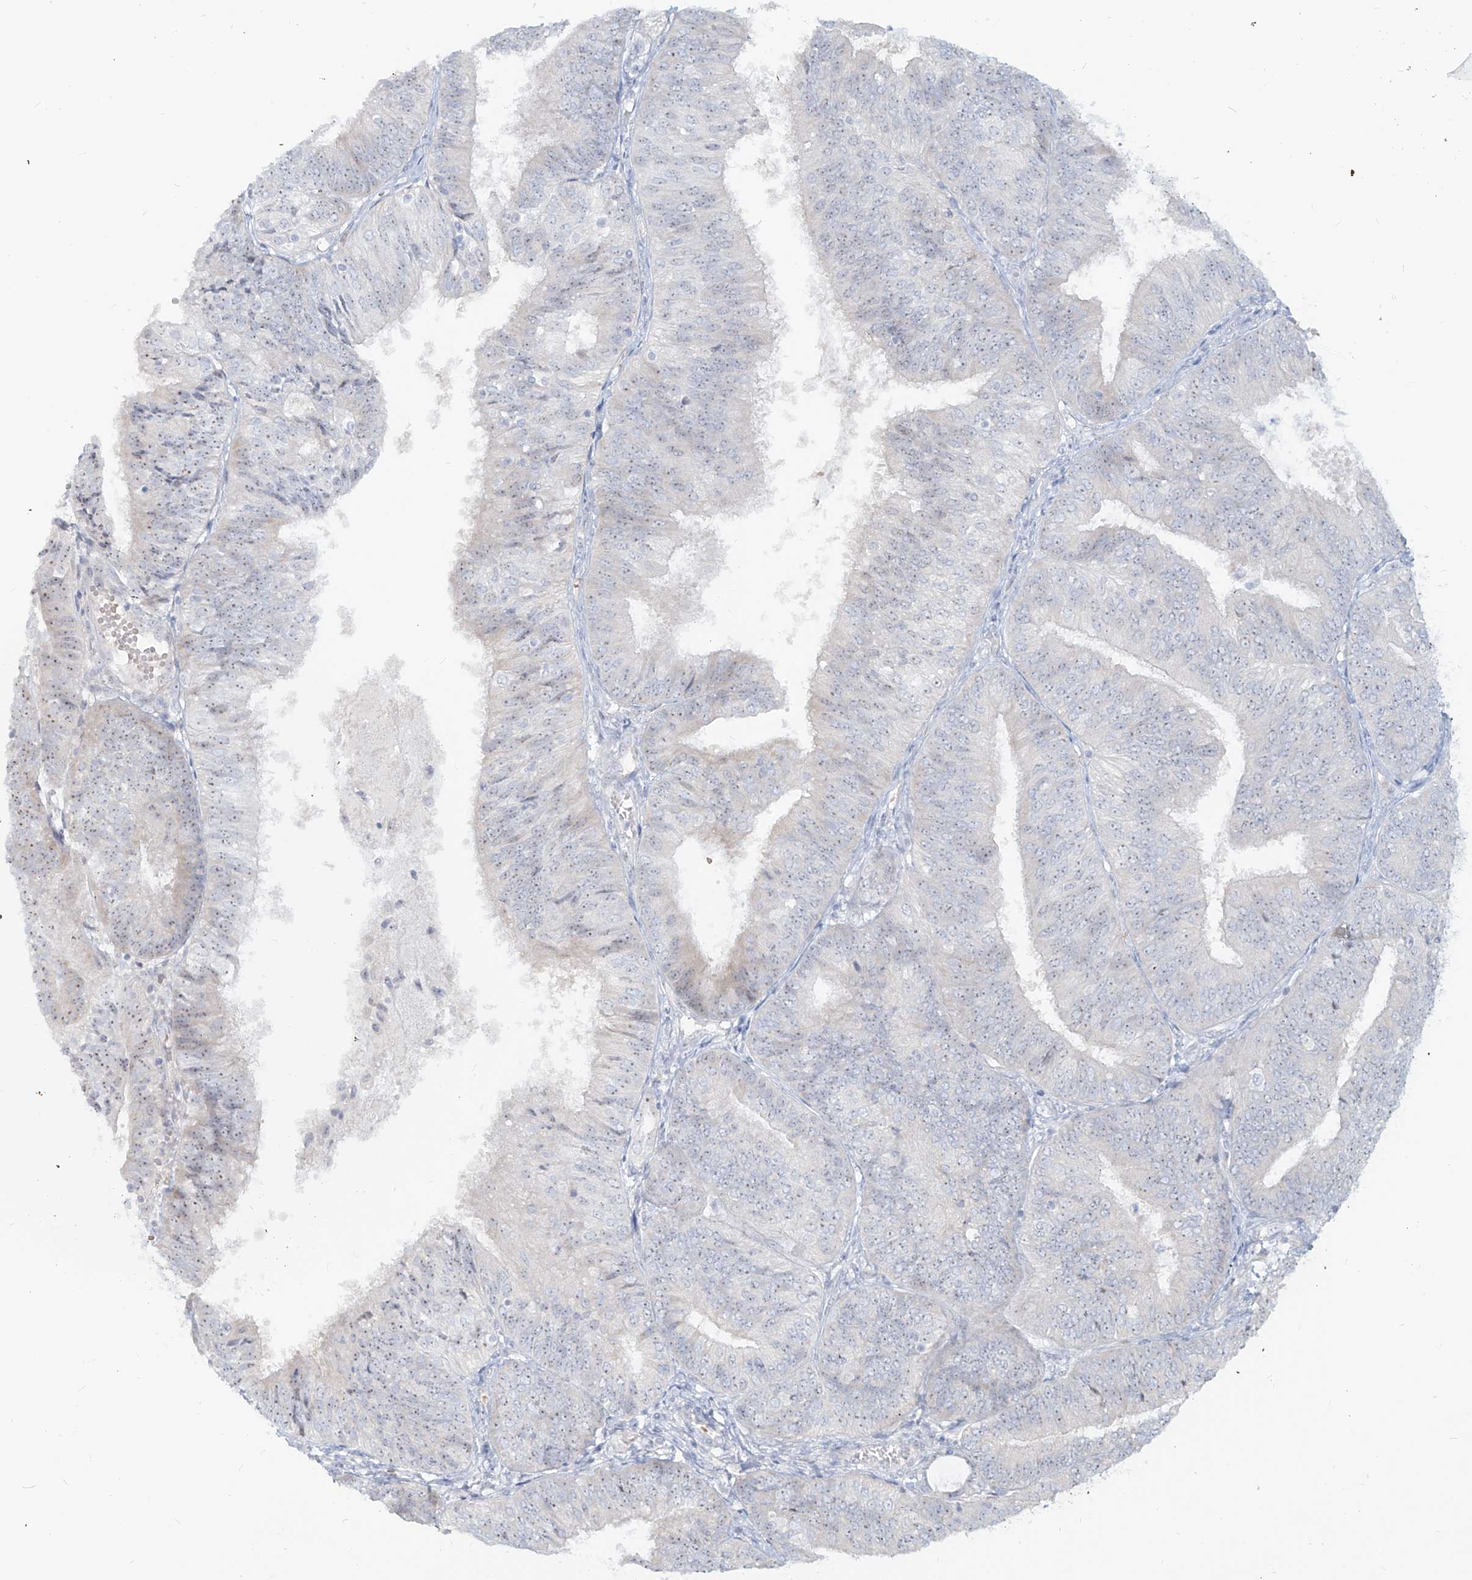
{"staining": {"intensity": "moderate", "quantity": "25%-75%", "location": "nuclear"}, "tissue": "endometrial cancer", "cell_type": "Tumor cells", "image_type": "cancer", "snomed": [{"axis": "morphology", "description": "Adenocarcinoma, NOS"}, {"axis": "topography", "description": "Endometrium"}], "caption": "Endometrial adenocarcinoma stained with a brown dye reveals moderate nuclear positive positivity in about 25%-75% of tumor cells.", "gene": "BYSL", "patient": {"sex": "female", "age": 58}}